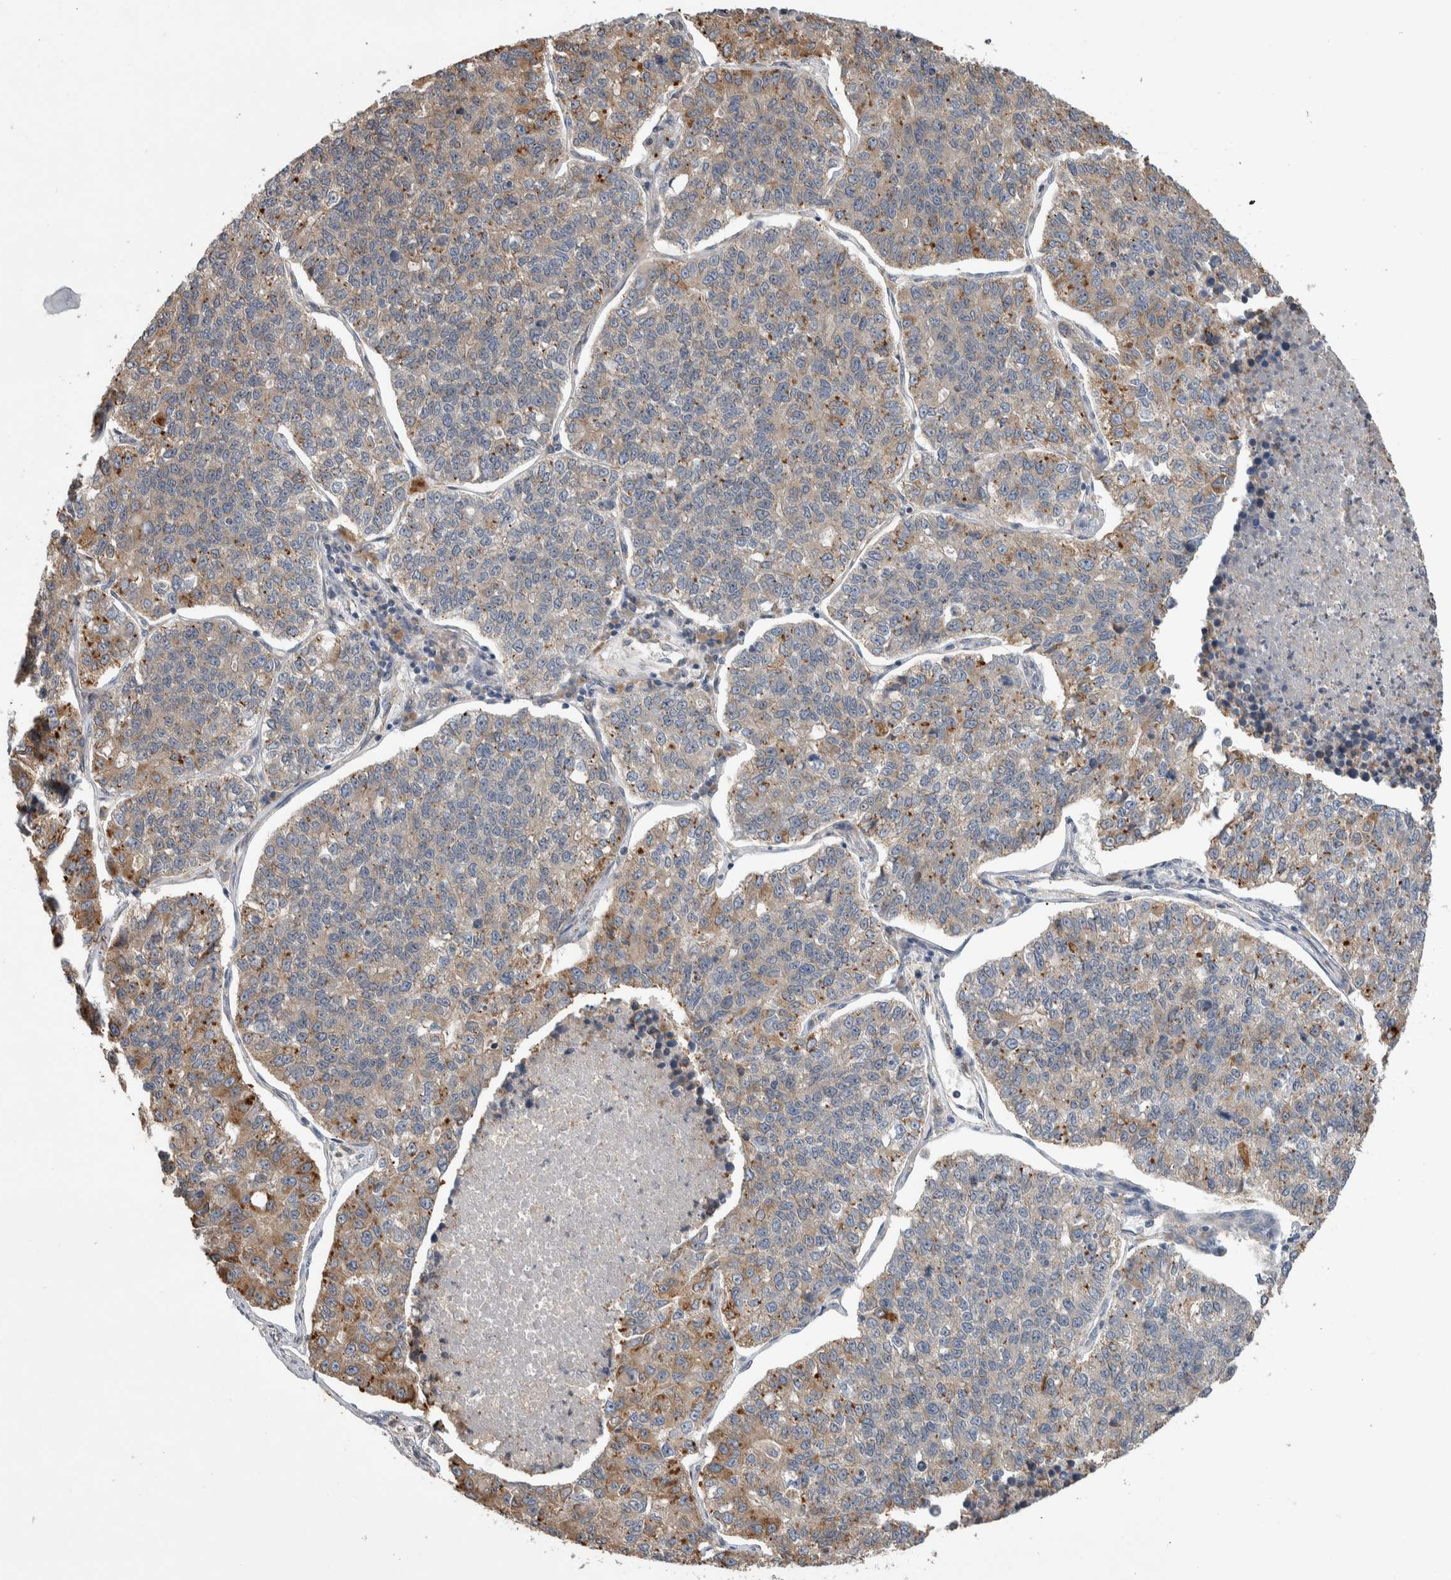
{"staining": {"intensity": "moderate", "quantity": "<25%", "location": "cytoplasmic/membranous"}, "tissue": "lung cancer", "cell_type": "Tumor cells", "image_type": "cancer", "snomed": [{"axis": "morphology", "description": "Adenocarcinoma, NOS"}, {"axis": "topography", "description": "Lung"}], "caption": "Brown immunohistochemical staining in adenocarcinoma (lung) exhibits moderate cytoplasmic/membranous positivity in about <25% of tumor cells.", "gene": "PRDM4", "patient": {"sex": "male", "age": 49}}